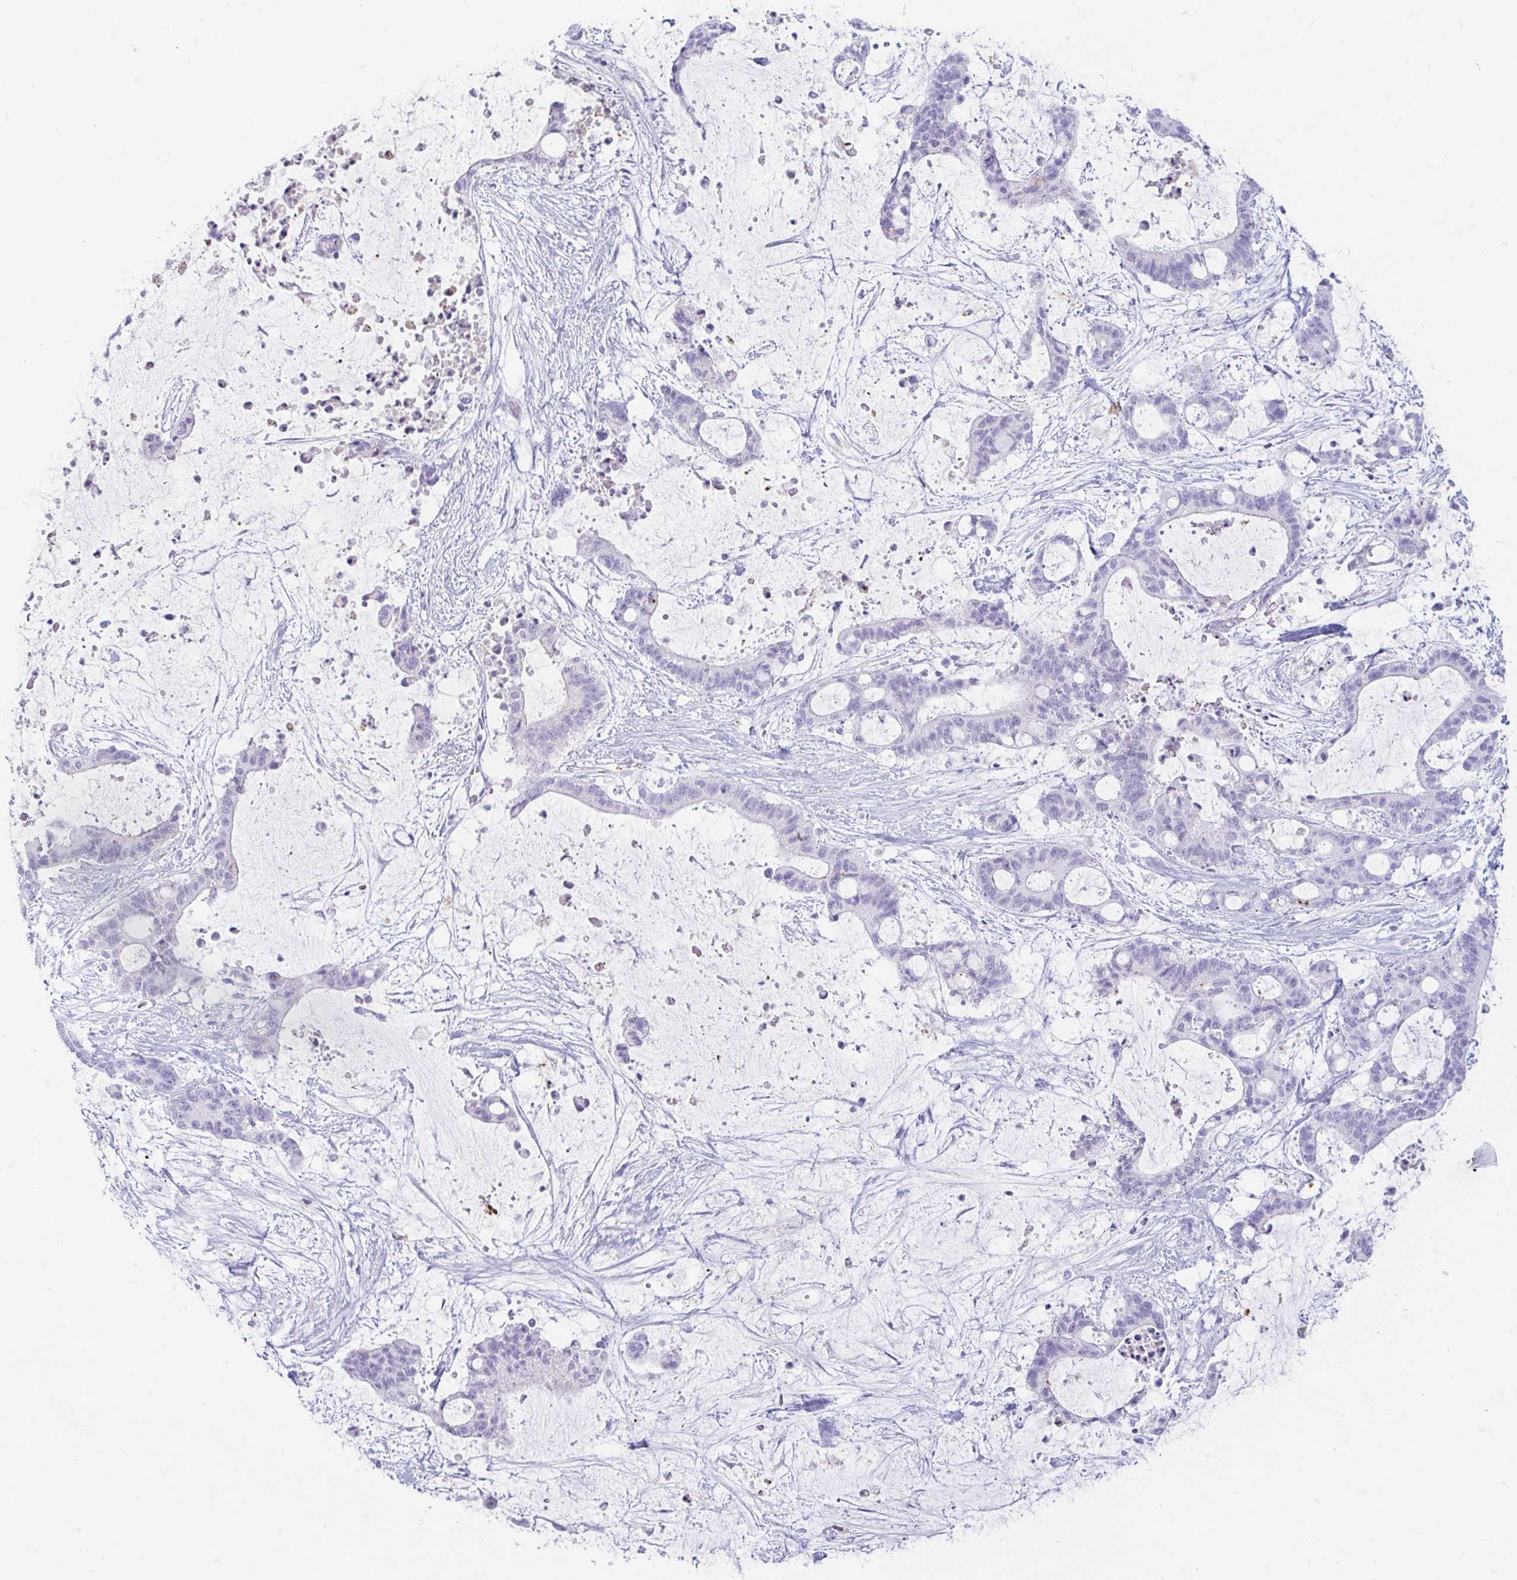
{"staining": {"intensity": "negative", "quantity": "none", "location": "none"}, "tissue": "liver cancer", "cell_type": "Tumor cells", "image_type": "cancer", "snomed": [{"axis": "morphology", "description": "Normal tissue, NOS"}, {"axis": "morphology", "description": "Cholangiocarcinoma"}, {"axis": "topography", "description": "Liver"}, {"axis": "topography", "description": "Peripheral nerve tissue"}], "caption": "DAB immunohistochemical staining of human liver cancer shows no significant staining in tumor cells.", "gene": "ERICH6", "patient": {"sex": "female", "age": 73}}